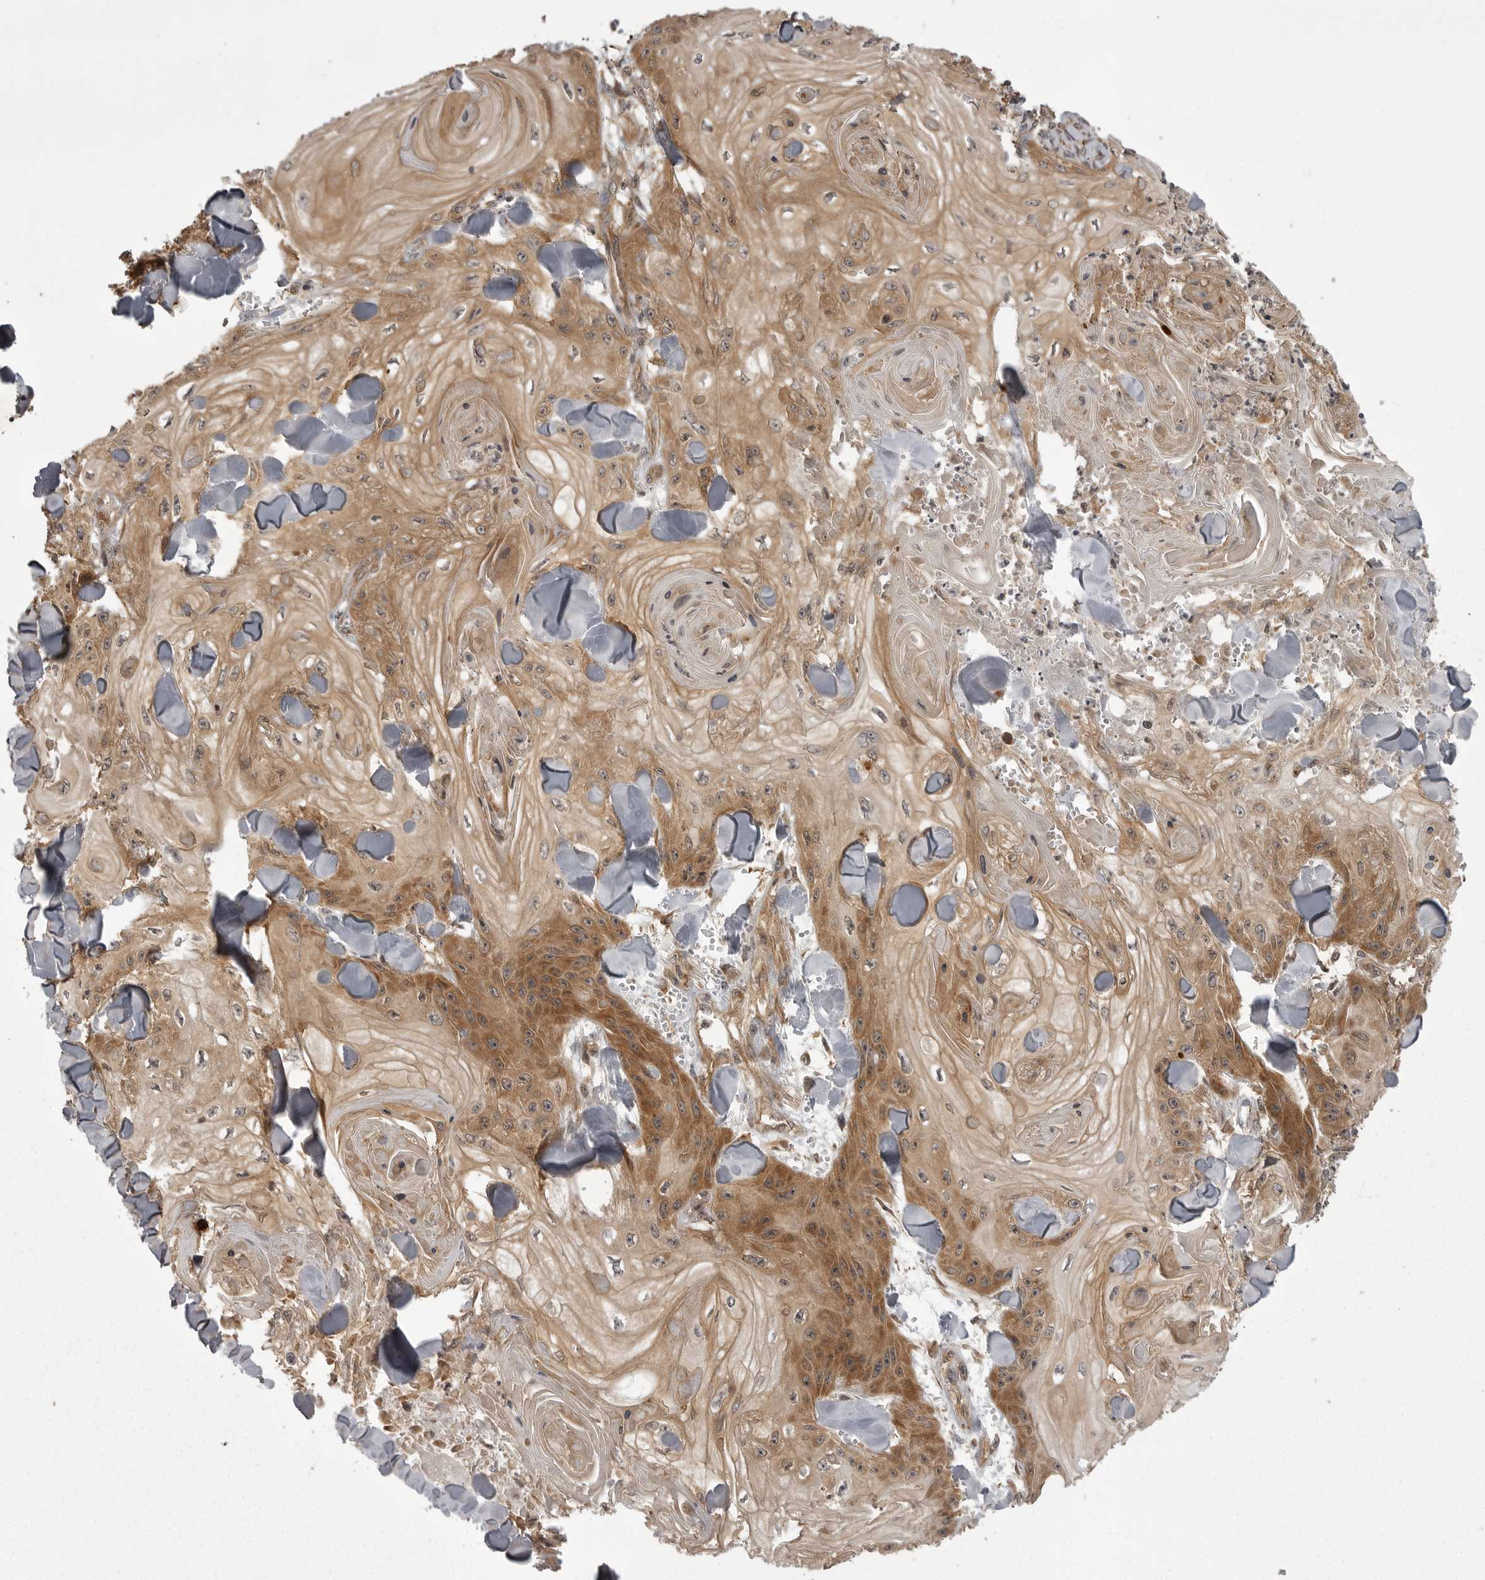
{"staining": {"intensity": "moderate", "quantity": ">75%", "location": "cytoplasmic/membranous"}, "tissue": "skin cancer", "cell_type": "Tumor cells", "image_type": "cancer", "snomed": [{"axis": "morphology", "description": "Squamous cell carcinoma, NOS"}, {"axis": "topography", "description": "Skin"}], "caption": "Approximately >75% of tumor cells in skin squamous cell carcinoma display moderate cytoplasmic/membranous protein positivity as visualized by brown immunohistochemical staining.", "gene": "STK24", "patient": {"sex": "male", "age": 74}}